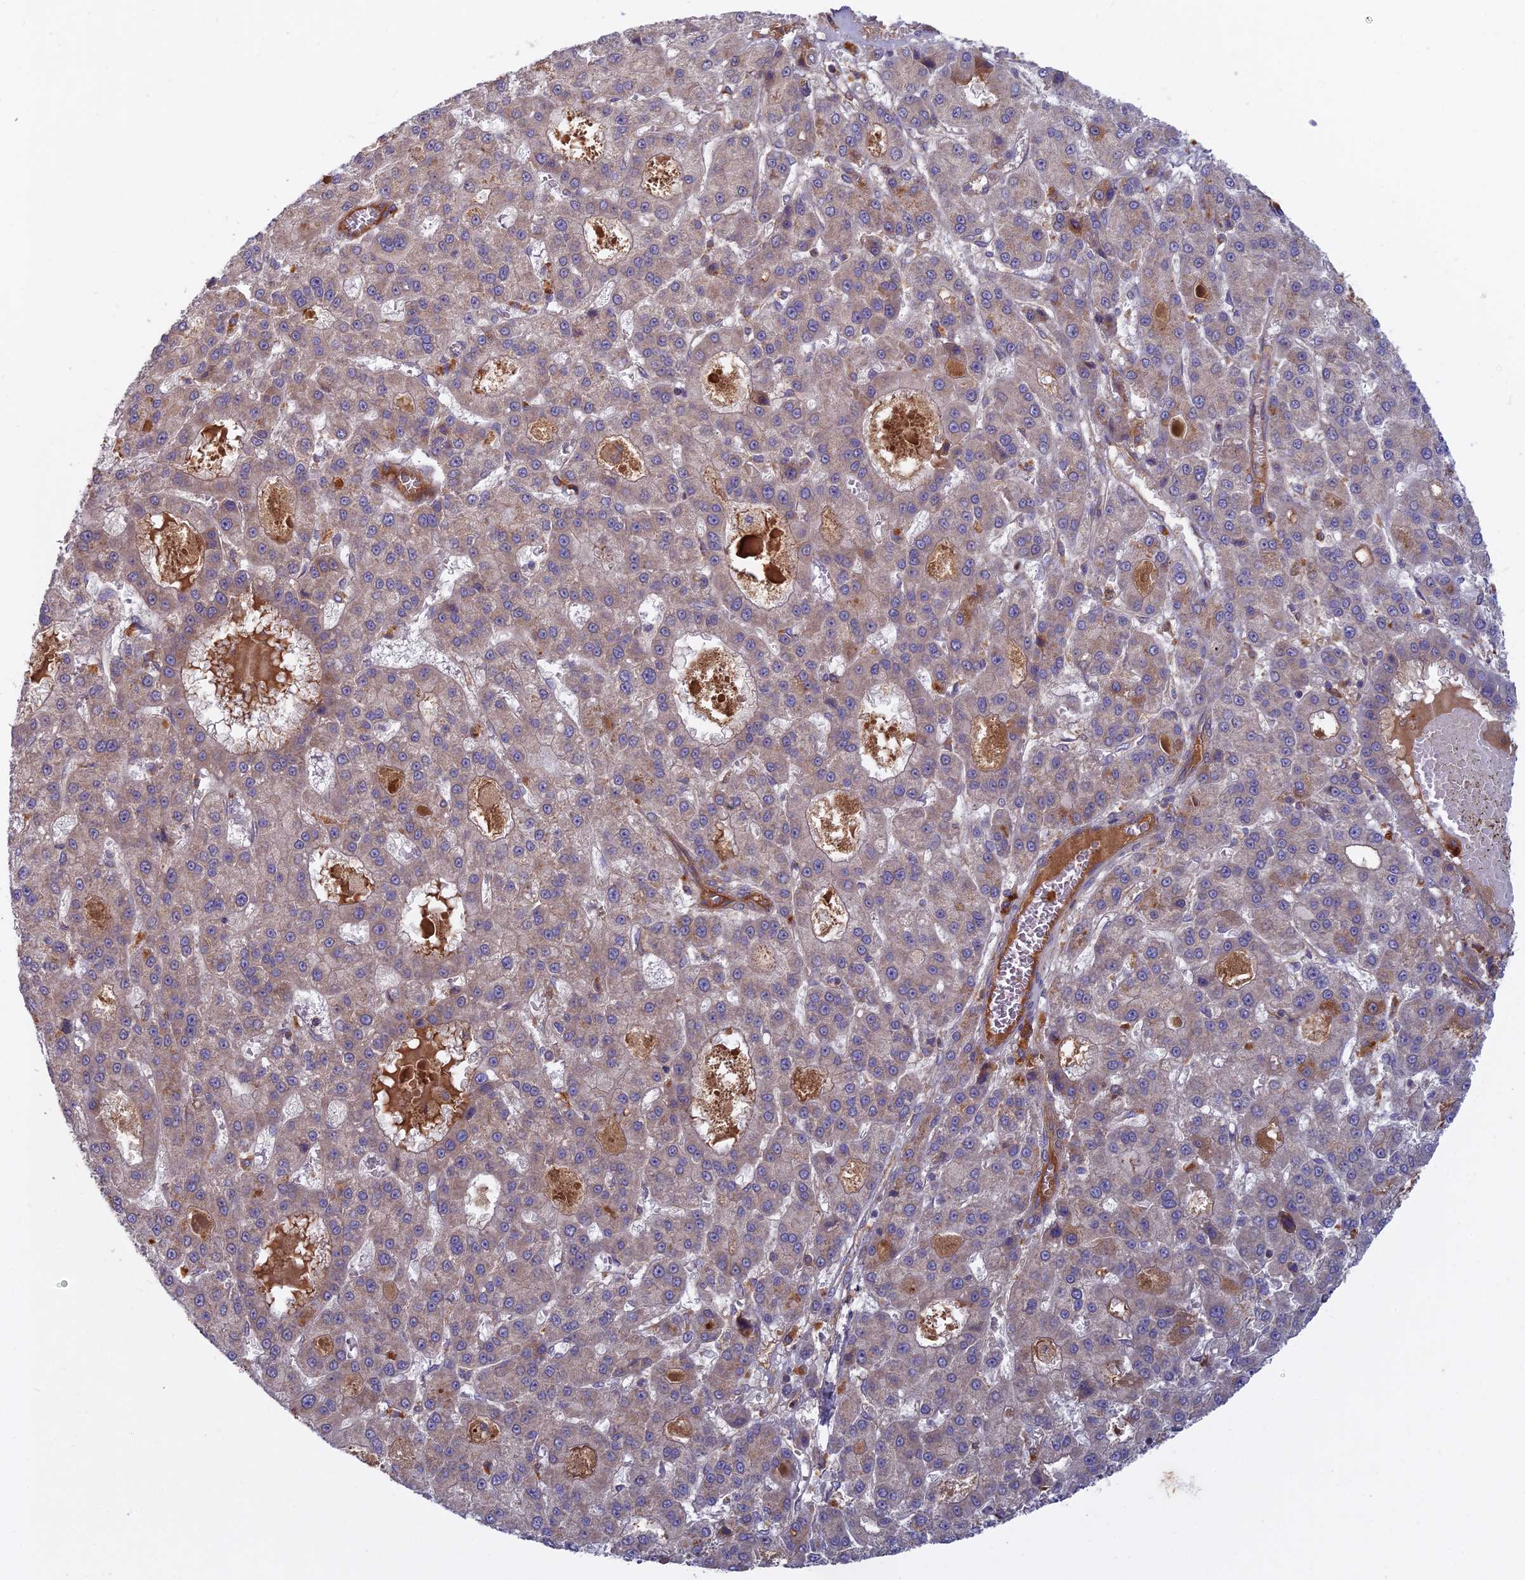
{"staining": {"intensity": "weak", "quantity": ">75%", "location": "cytoplasmic/membranous"}, "tissue": "liver cancer", "cell_type": "Tumor cells", "image_type": "cancer", "snomed": [{"axis": "morphology", "description": "Carcinoma, Hepatocellular, NOS"}, {"axis": "topography", "description": "Liver"}], "caption": "There is low levels of weak cytoplasmic/membranous expression in tumor cells of liver cancer, as demonstrated by immunohistochemical staining (brown color).", "gene": "CCDC167", "patient": {"sex": "male", "age": 70}}